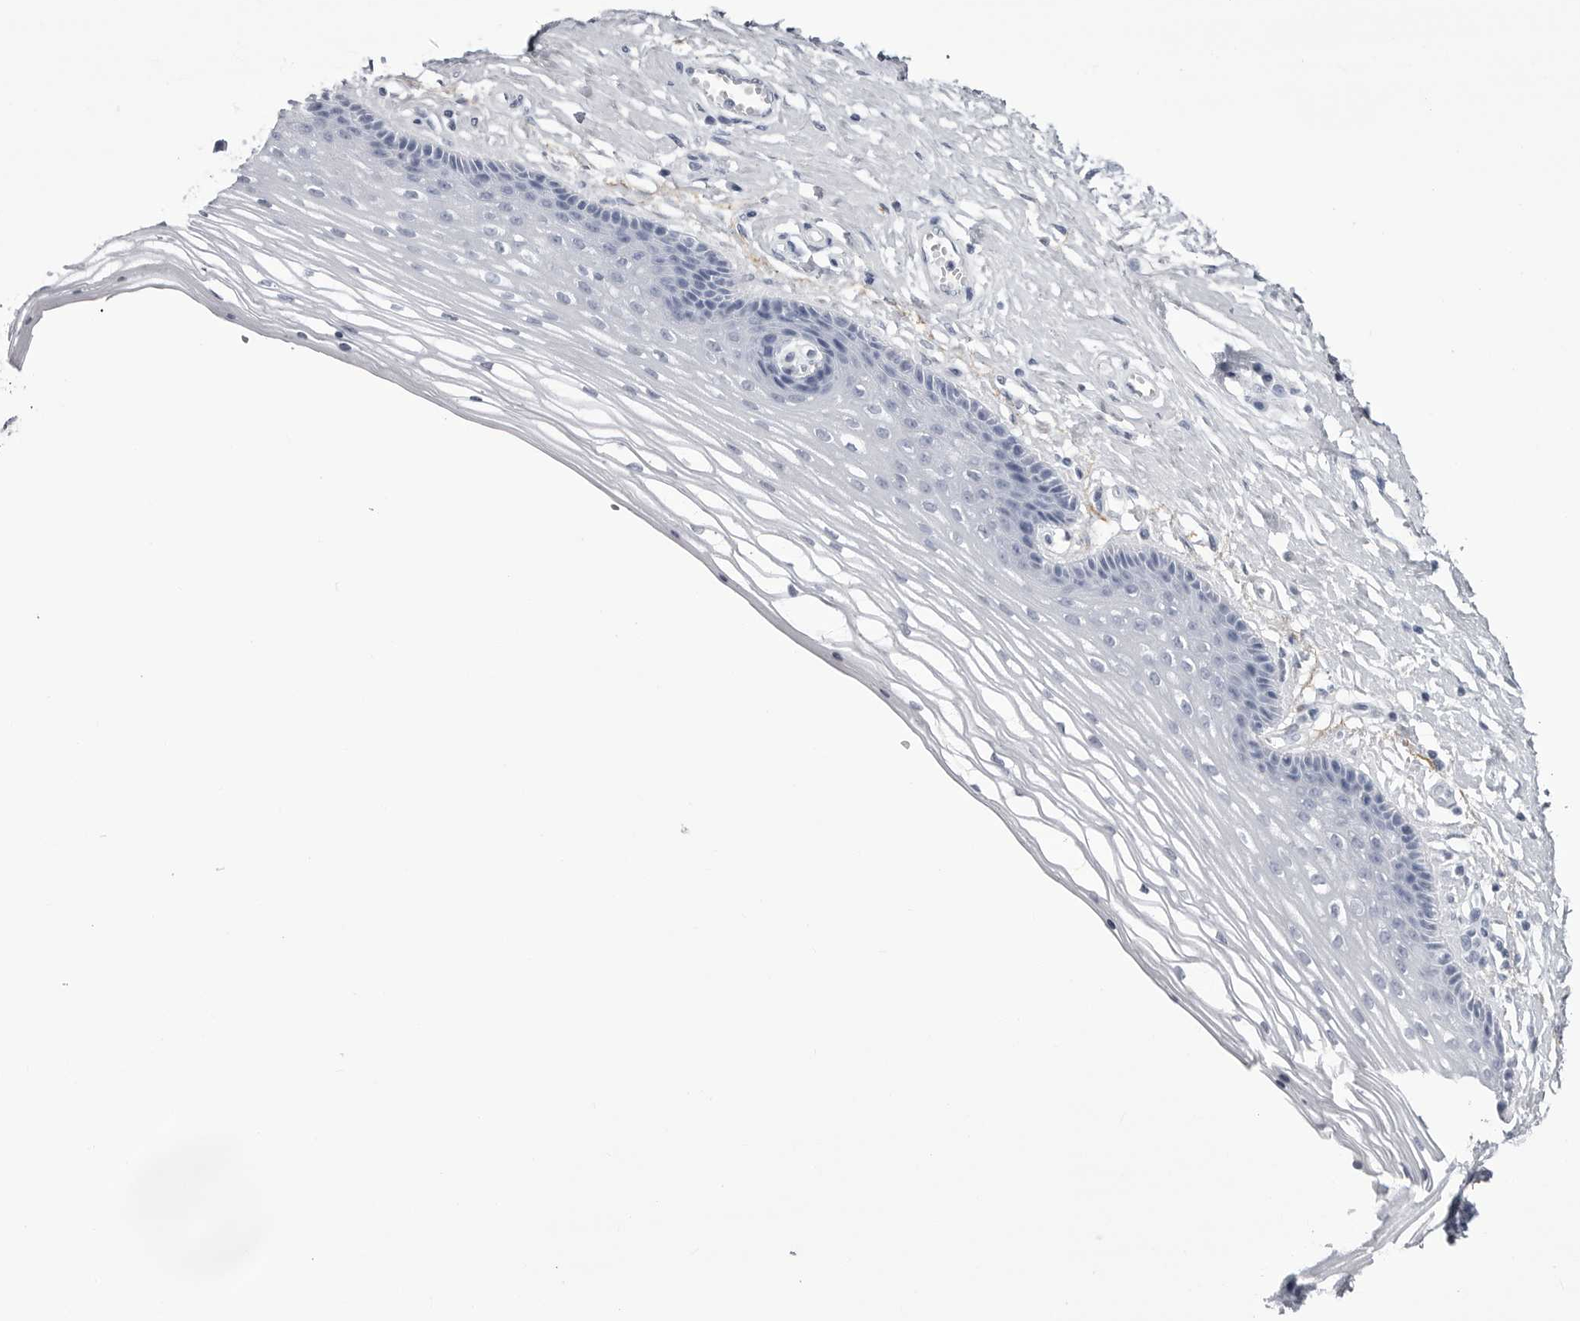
{"staining": {"intensity": "negative", "quantity": "none", "location": "none"}, "tissue": "vagina", "cell_type": "Squamous epithelial cells", "image_type": "normal", "snomed": [{"axis": "morphology", "description": "Normal tissue, NOS"}, {"axis": "topography", "description": "Vagina"}], "caption": "DAB immunohistochemical staining of unremarkable human vagina shows no significant positivity in squamous epithelial cells.", "gene": "COL26A1", "patient": {"sex": "female", "age": 46}}